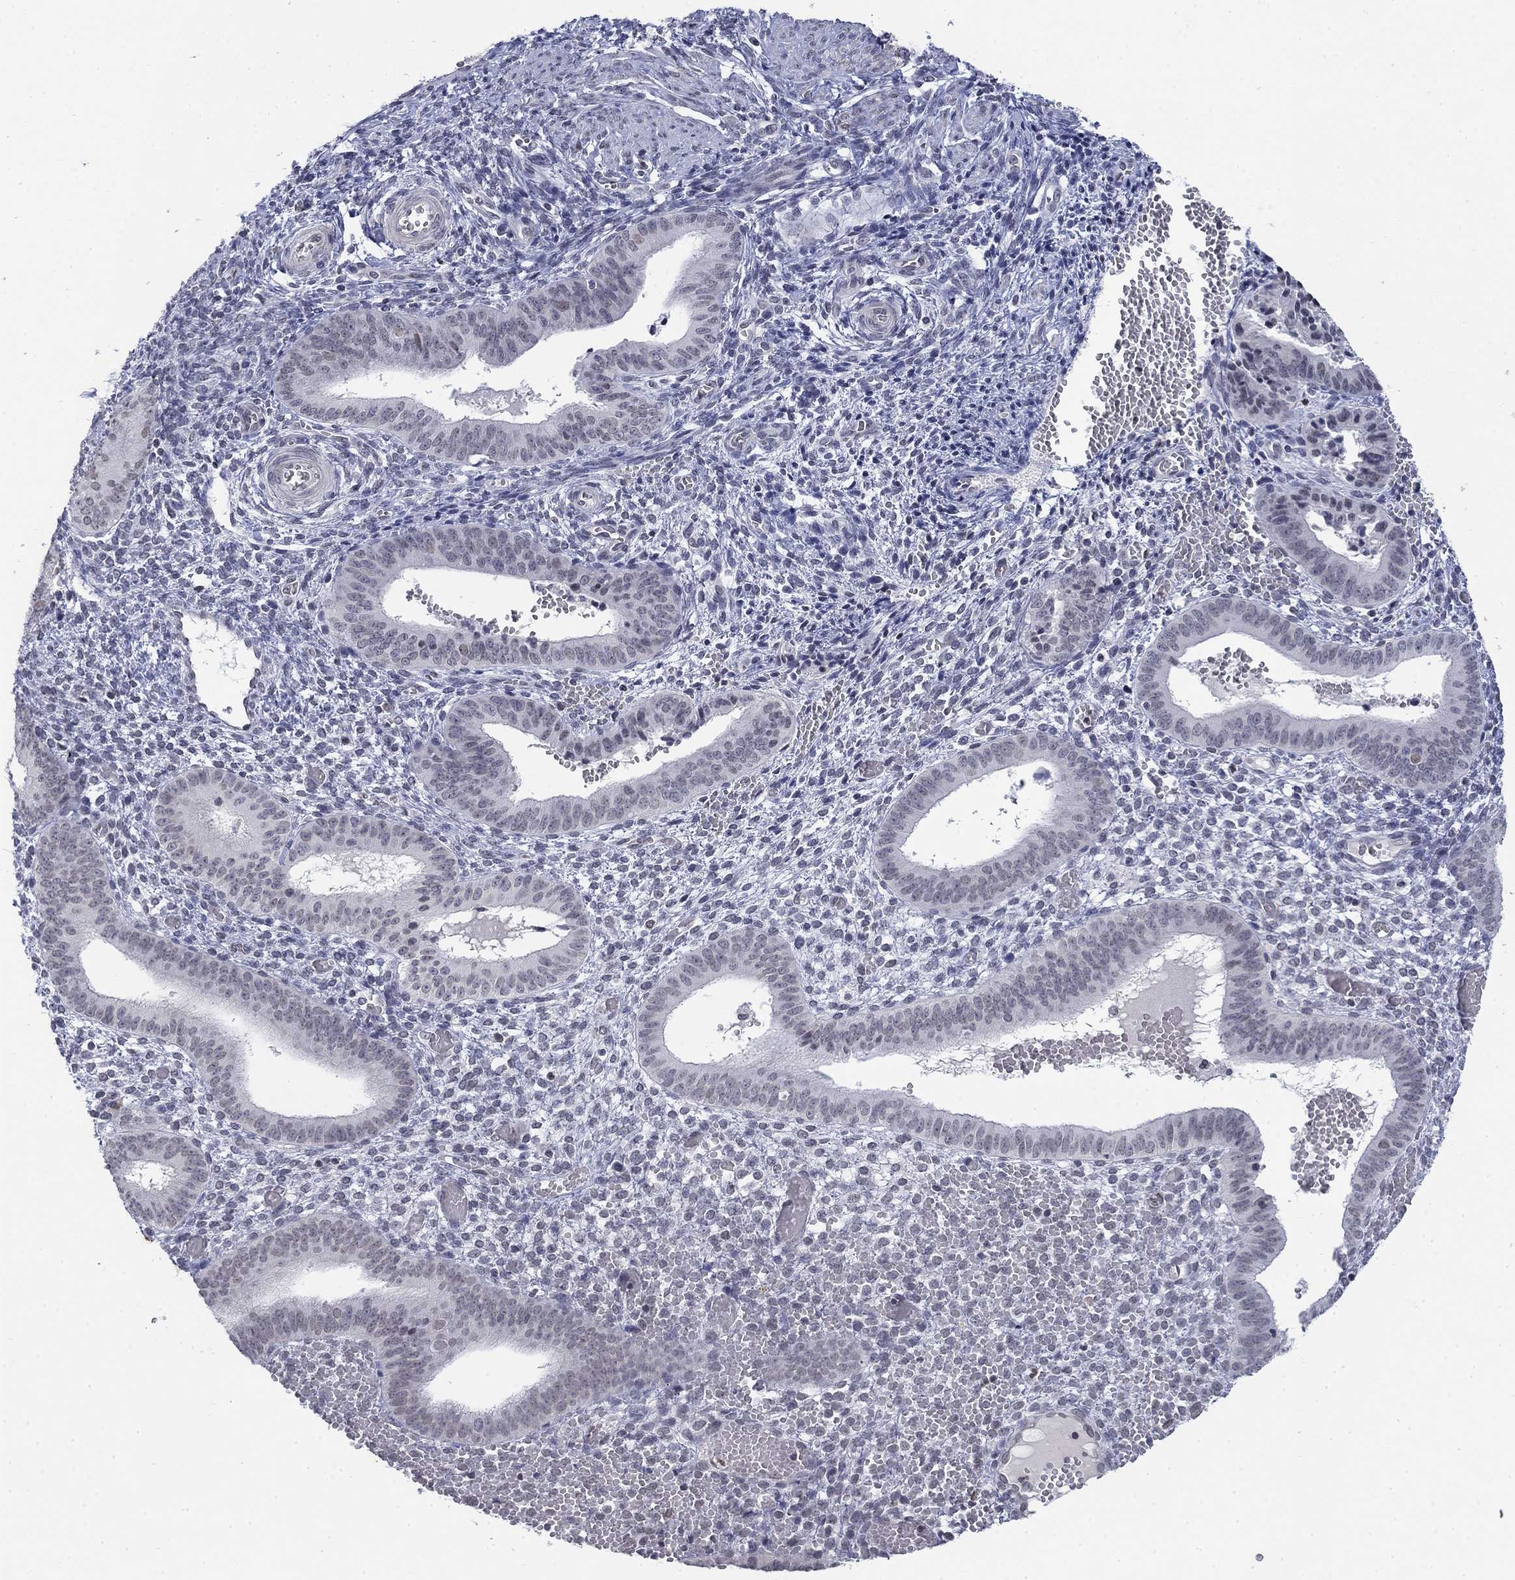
{"staining": {"intensity": "negative", "quantity": "none", "location": "none"}, "tissue": "endometrium", "cell_type": "Cells in endometrial stroma", "image_type": "normal", "snomed": [{"axis": "morphology", "description": "Normal tissue, NOS"}, {"axis": "topography", "description": "Endometrium"}], "caption": "Cells in endometrial stroma show no significant staining in benign endometrium.", "gene": "TOR1AIP1", "patient": {"sex": "female", "age": 42}}